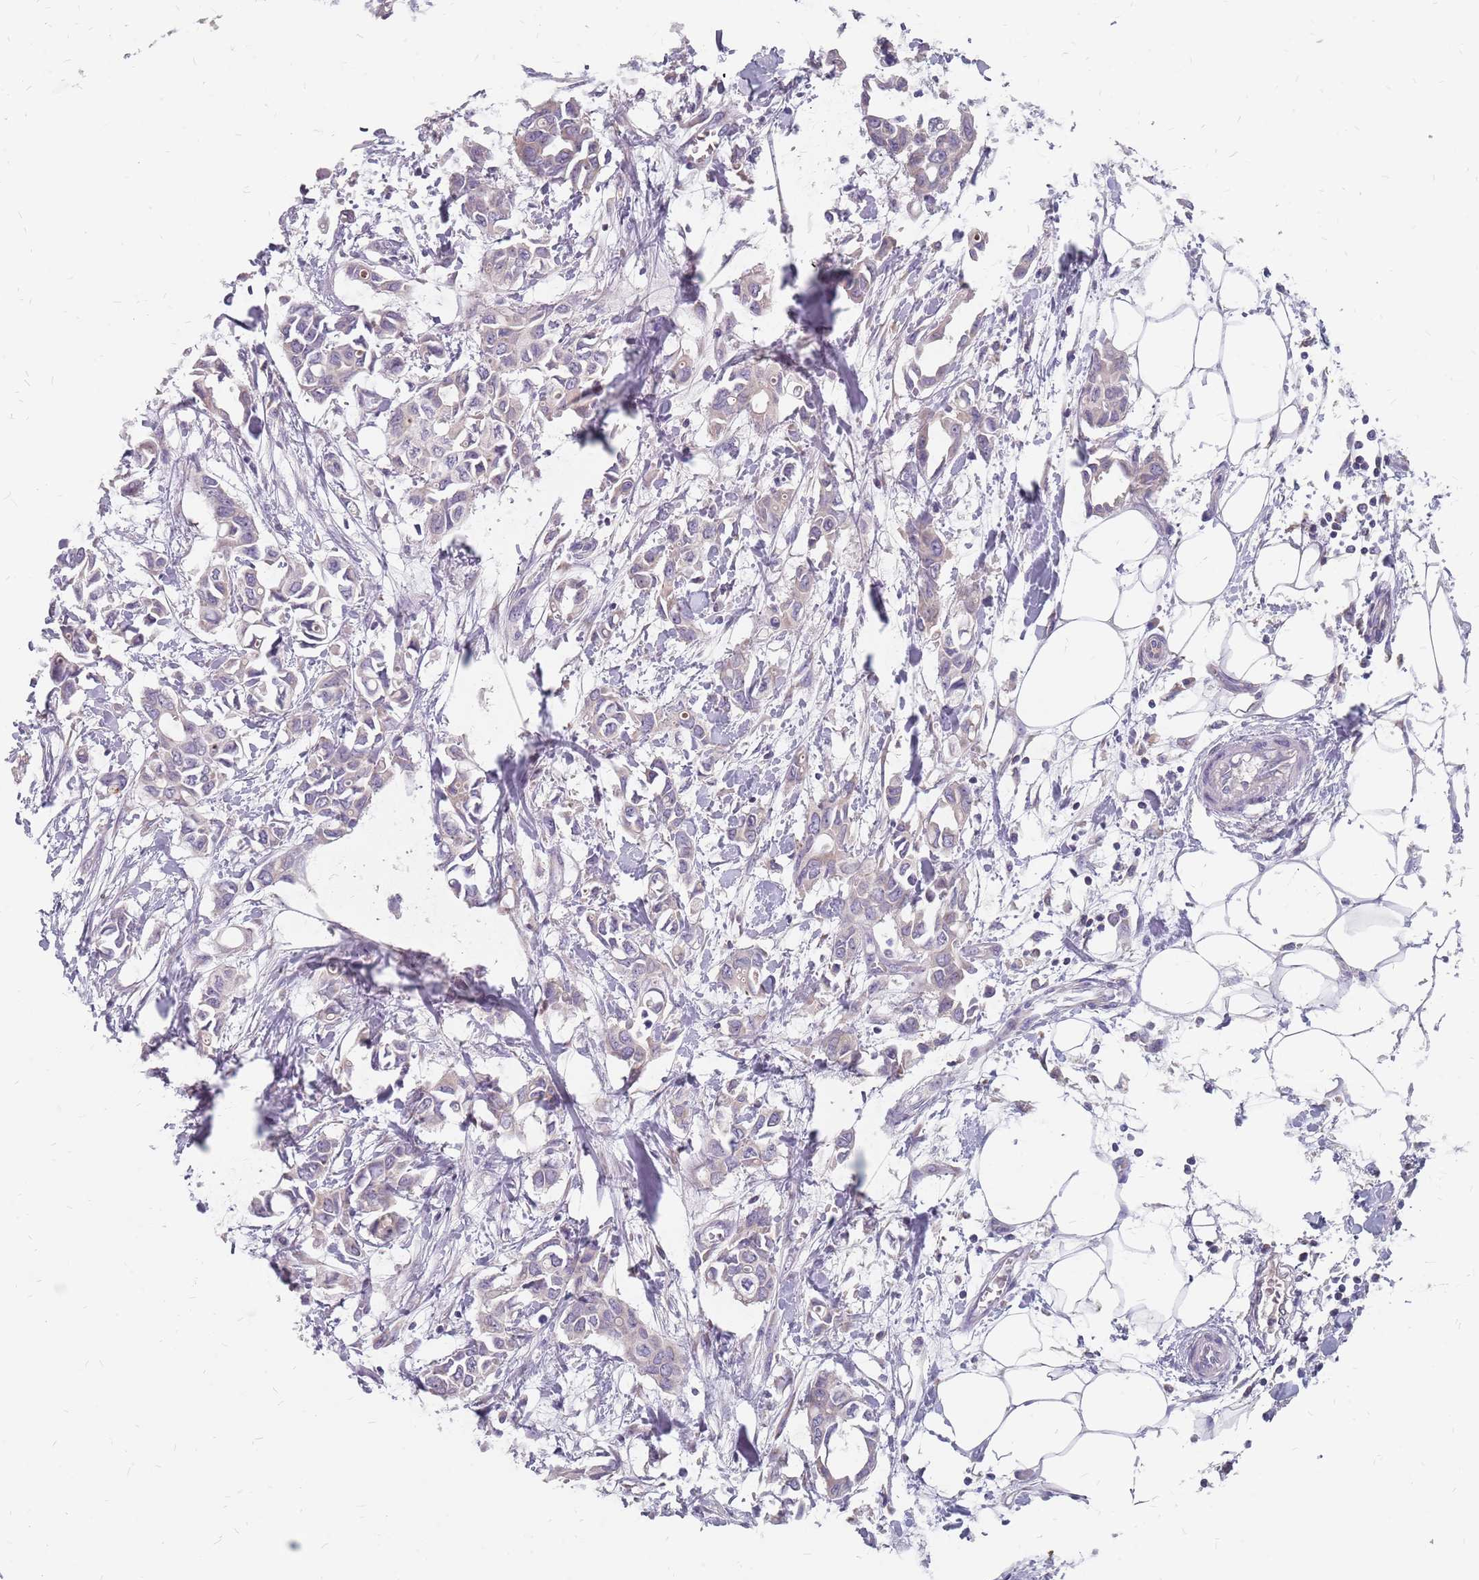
{"staining": {"intensity": "weak", "quantity": "<25%", "location": "cytoplasmic/membranous"}, "tissue": "breast cancer", "cell_type": "Tumor cells", "image_type": "cancer", "snomed": [{"axis": "morphology", "description": "Duct carcinoma"}, {"axis": "topography", "description": "Breast"}], "caption": "This micrograph is of breast intraductal carcinoma stained with immunohistochemistry to label a protein in brown with the nuclei are counter-stained blue. There is no positivity in tumor cells. (DAB (3,3'-diaminobenzidine) IHC, high magnification).", "gene": "CMTR2", "patient": {"sex": "female", "age": 41}}